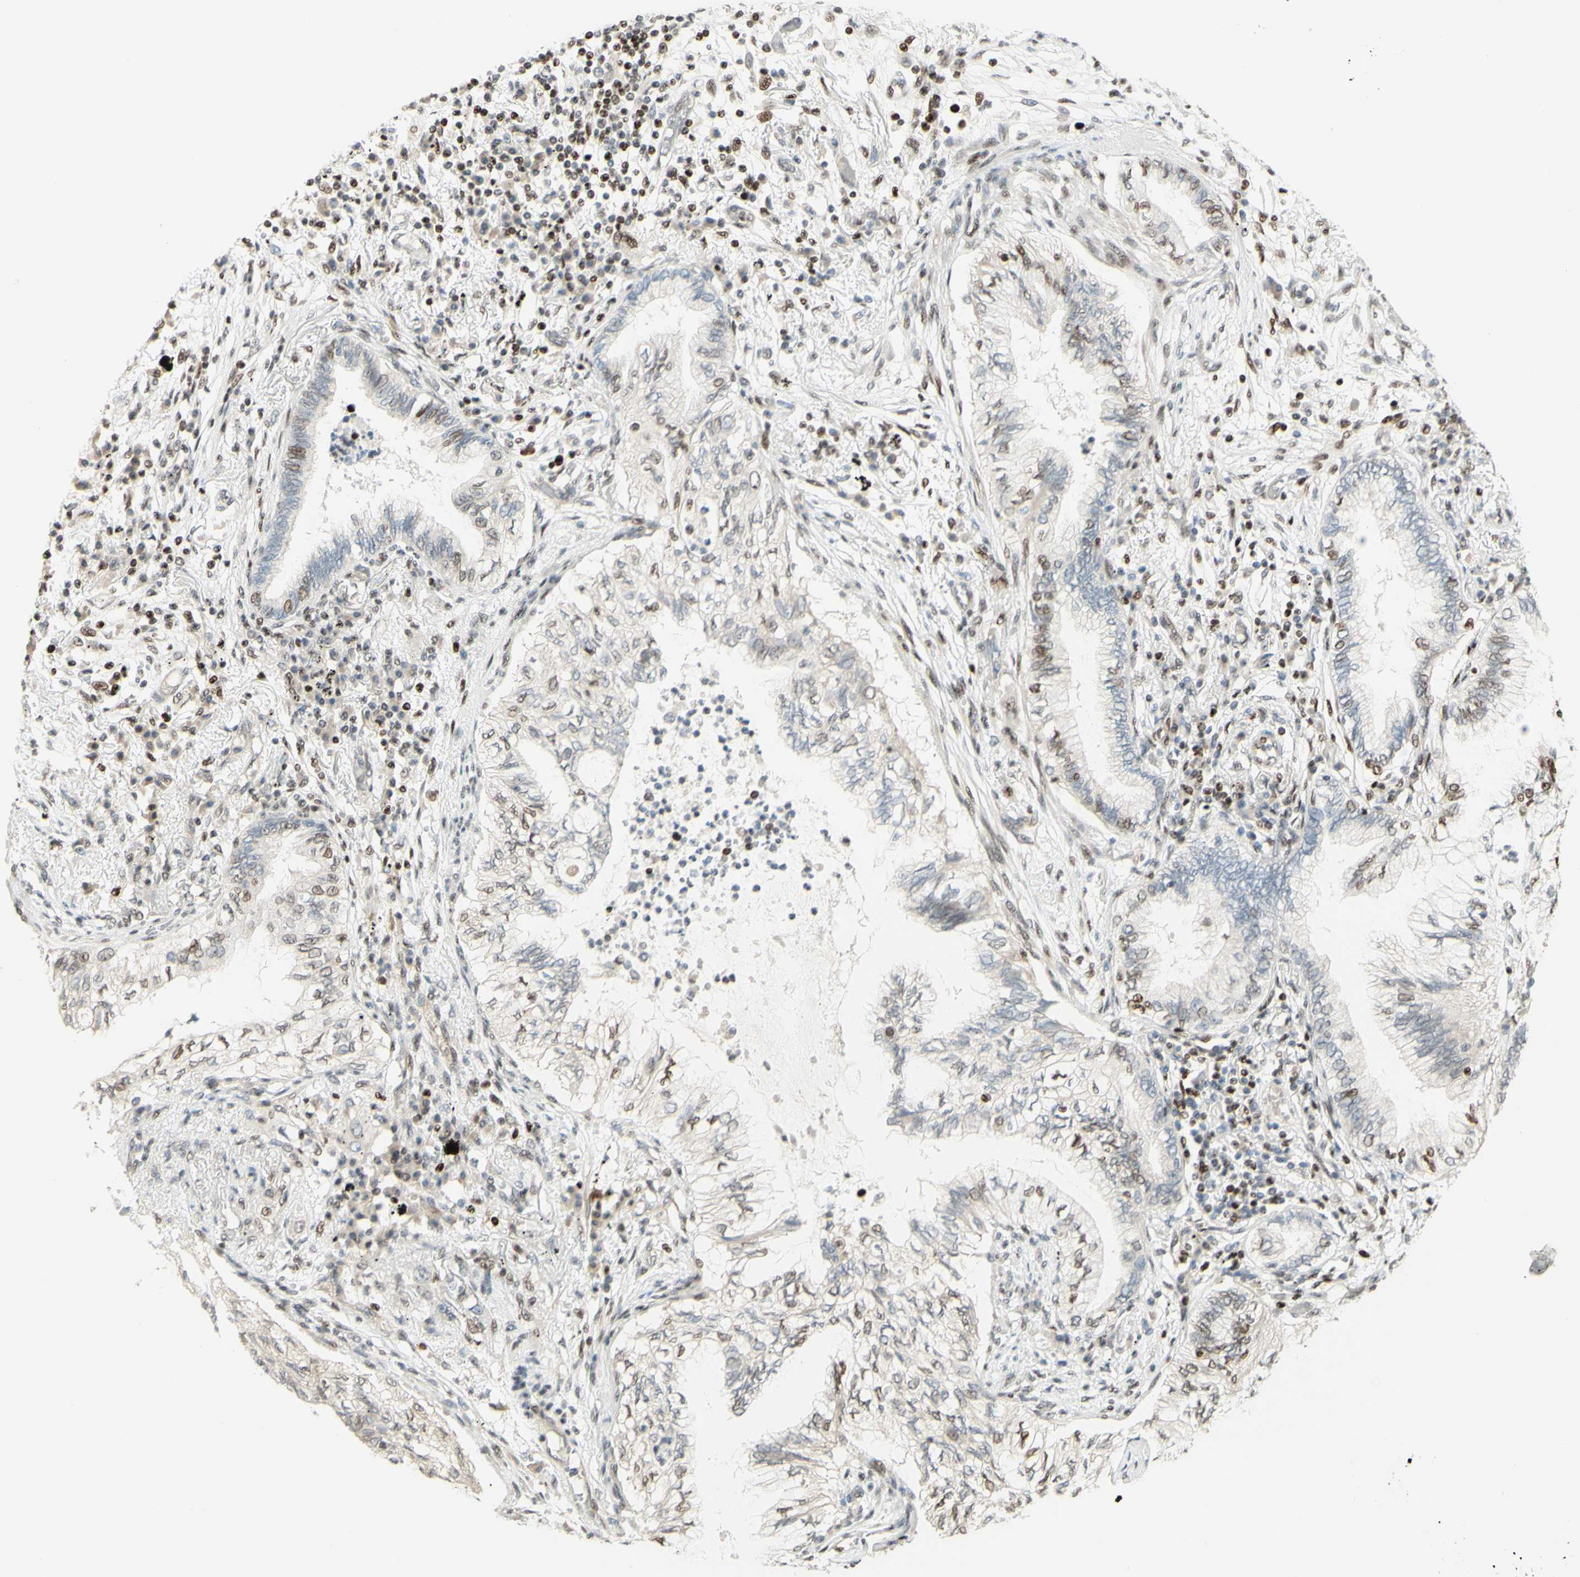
{"staining": {"intensity": "weak", "quantity": "25%-75%", "location": "cytoplasmic/membranous,nuclear"}, "tissue": "lung cancer", "cell_type": "Tumor cells", "image_type": "cancer", "snomed": [{"axis": "morphology", "description": "Normal tissue, NOS"}, {"axis": "morphology", "description": "Adenocarcinoma, NOS"}, {"axis": "topography", "description": "Bronchus"}, {"axis": "topography", "description": "Lung"}], "caption": "Immunohistochemical staining of lung cancer displays weak cytoplasmic/membranous and nuclear protein expression in about 25%-75% of tumor cells.", "gene": "CDKL5", "patient": {"sex": "female", "age": 70}}